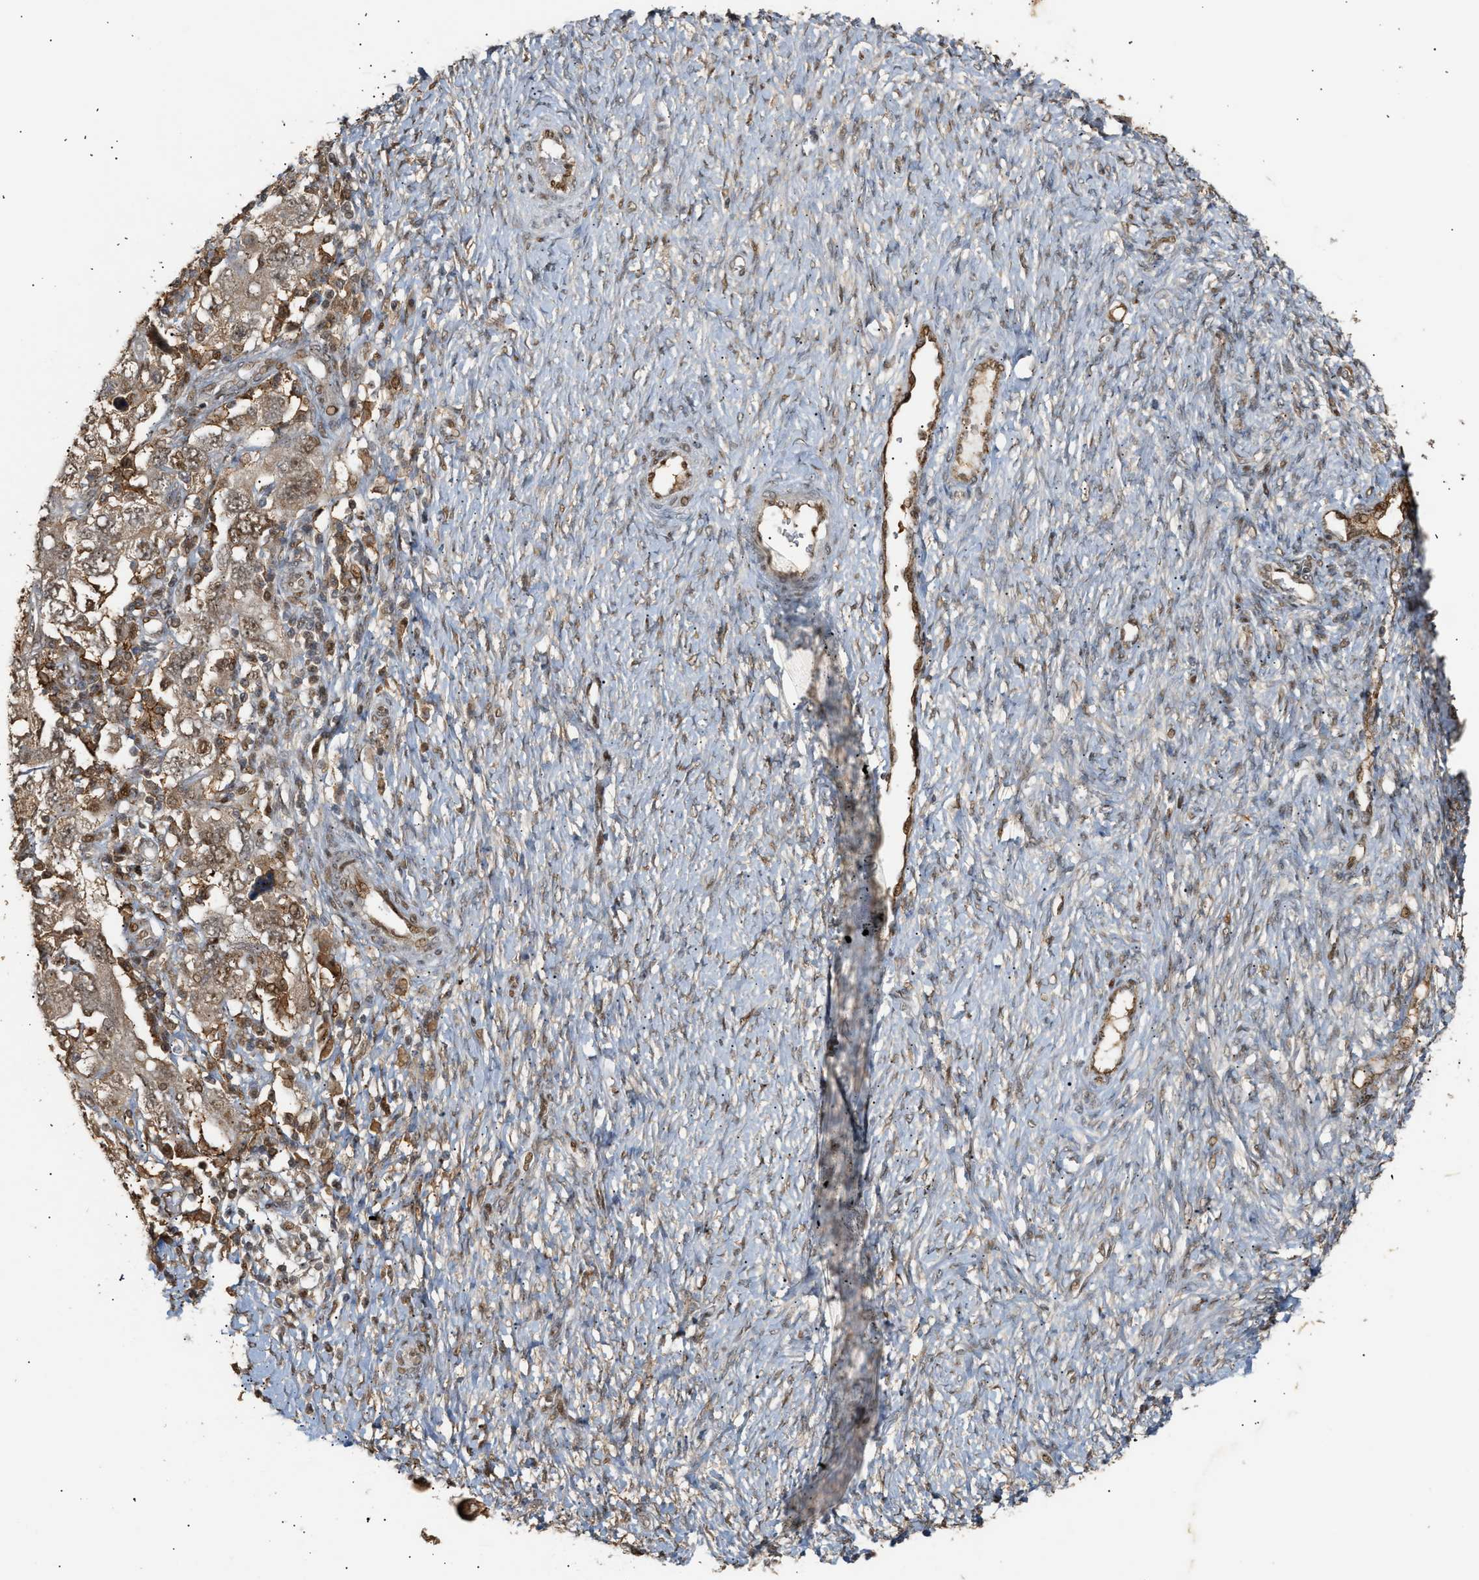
{"staining": {"intensity": "moderate", "quantity": ">75%", "location": "cytoplasmic/membranous,nuclear"}, "tissue": "ovarian cancer", "cell_type": "Tumor cells", "image_type": "cancer", "snomed": [{"axis": "morphology", "description": "Carcinoma, NOS"}, {"axis": "morphology", "description": "Cystadenocarcinoma, serous, NOS"}, {"axis": "topography", "description": "Ovary"}], "caption": "High-magnification brightfield microscopy of ovarian cancer (serous cystadenocarcinoma) stained with DAB (brown) and counterstained with hematoxylin (blue). tumor cells exhibit moderate cytoplasmic/membranous and nuclear expression is identified in about>75% of cells.", "gene": "ZFAND5", "patient": {"sex": "female", "age": 69}}